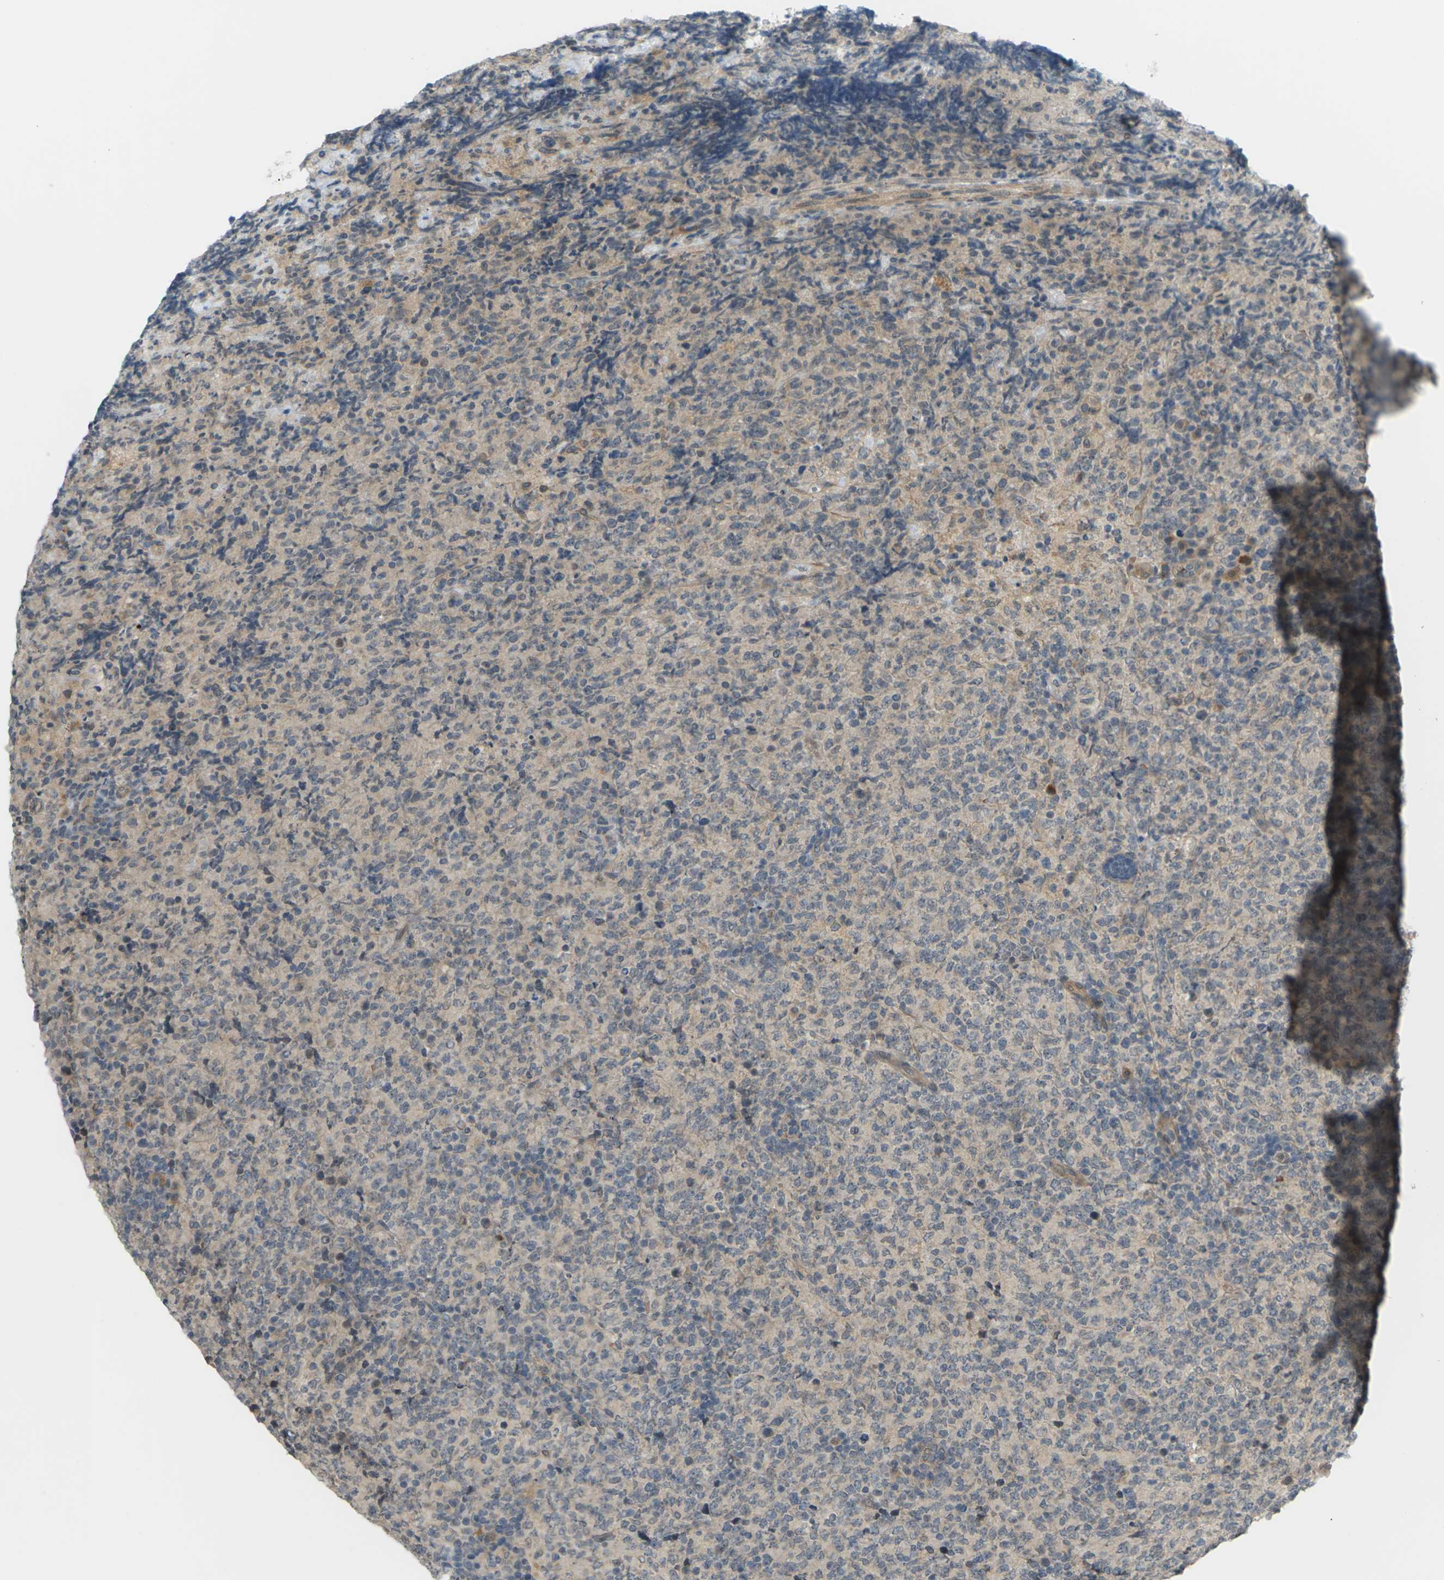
{"staining": {"intensity": "weak", "quantity": "<25%", "location": "cytoplasmic/membranous"}, "tissue": "lymphoma", "cell_type": "Tumor cells", "image_type": "cancer", "snomed": [{"axis": "morphology", "description": "Malignant lymphoma, non-Hodgkin's type, High grade"}, {"axis": "topography", "description": "Tonsil"}], "caption": "Immunohistochemistry of human malignant lymphoma, non-Hodgkin's type (high-grade) displays no expression in tumor cells.", "gene": "SOCS6", "patient": {"sex": "female", "age": 36}}